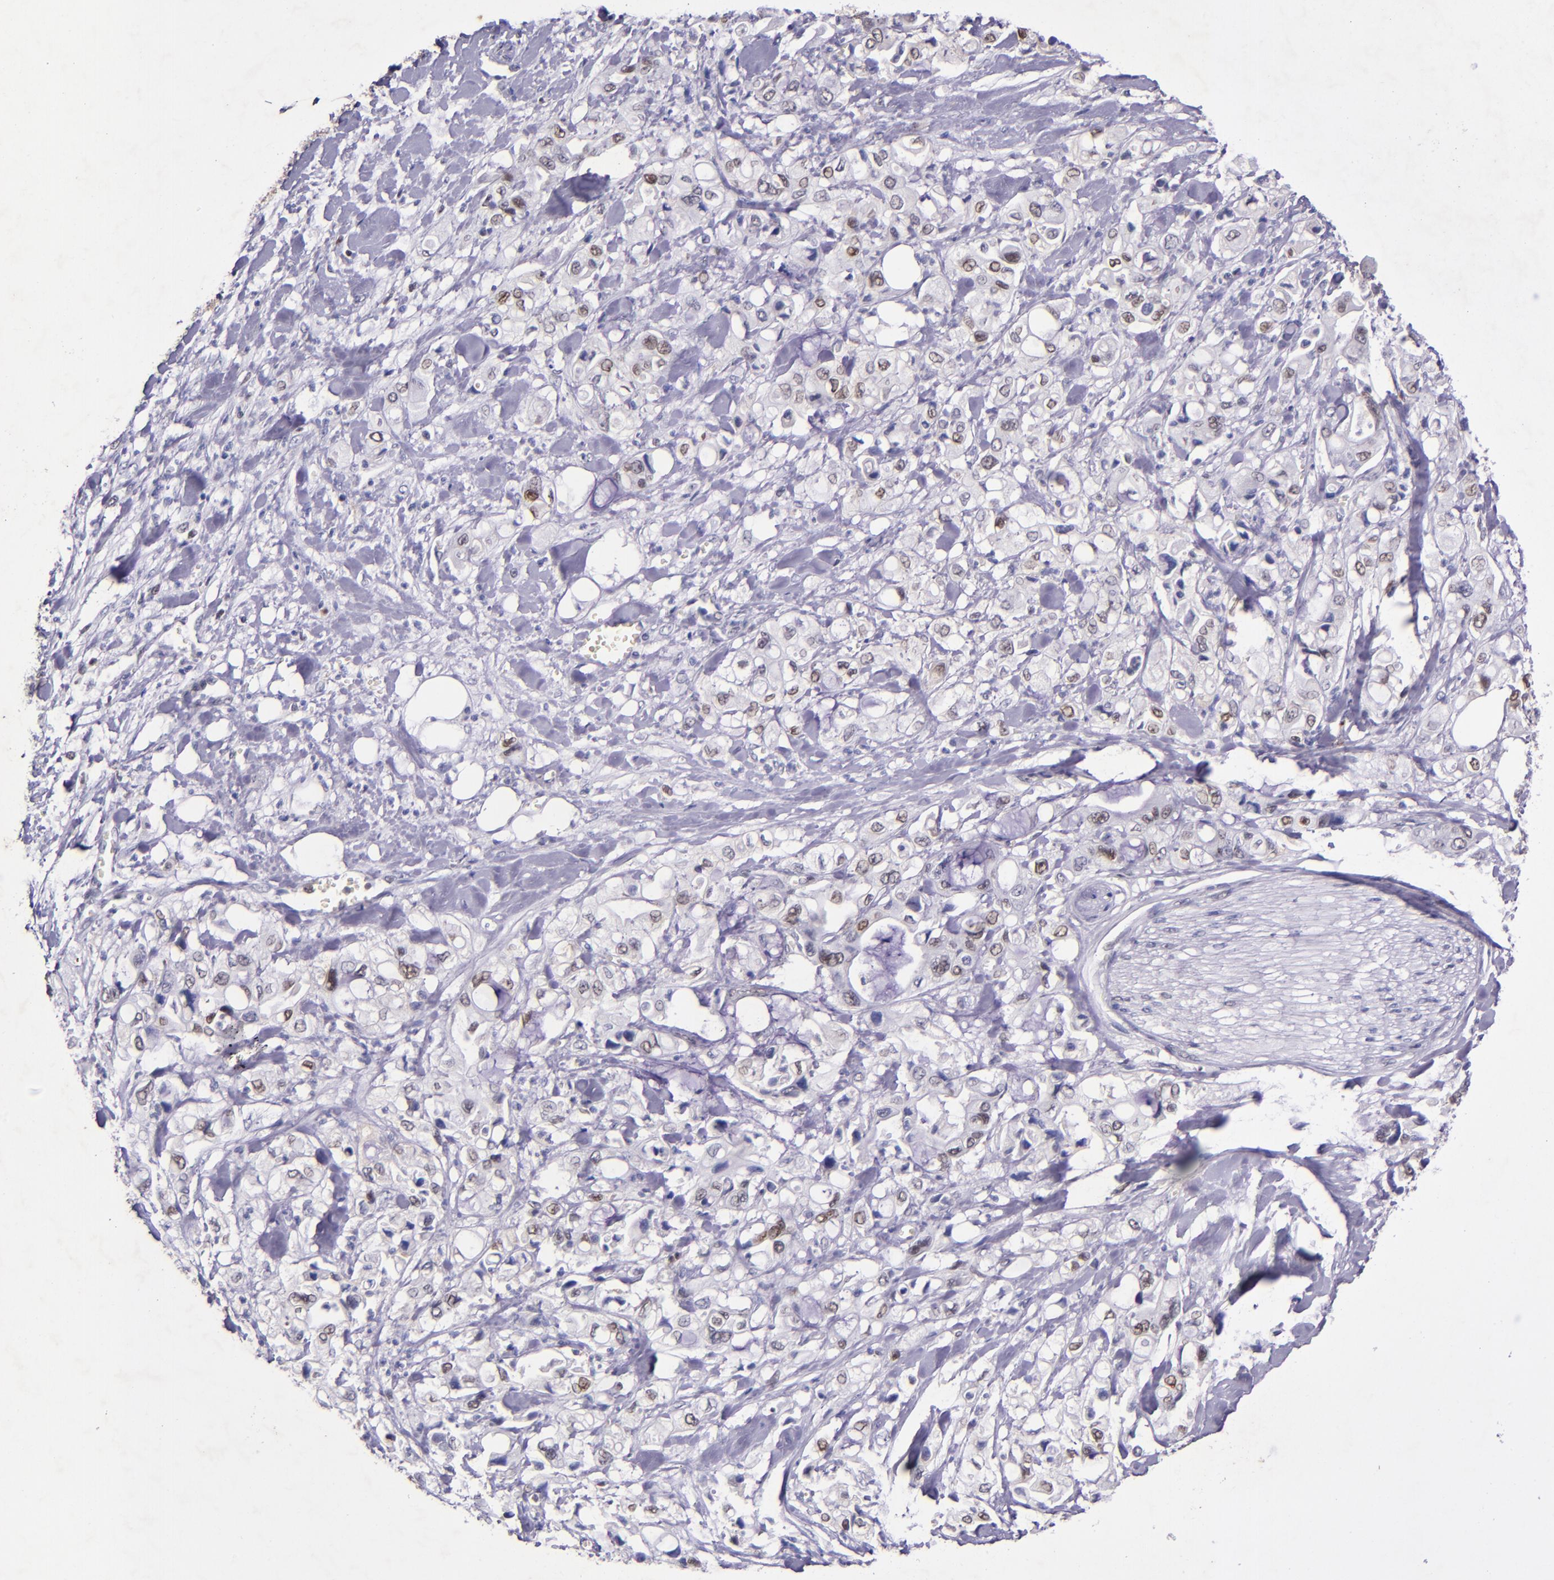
{"staining": {"intensity": "moderate", "quantity": "<25%", "location": "nuclear"}, "tissue": "pancreatic cancer", "cell_type": "Tumor cells", "image_type": "cancer", "snomed": [{"axis": "morphology", "description": "Adenocarcinoma, NOS"}, {"axis": "topography", "description": "Pancreas"}], "caption": "A histopathology image showing moderate nuclear positivity in about <25% of tumor cells in pancreatic adenocarcinoma, as visualized by brown immunohistochemical staining.", "gene": "MGMT", "patient": {"sex": "male", "age": 70}}